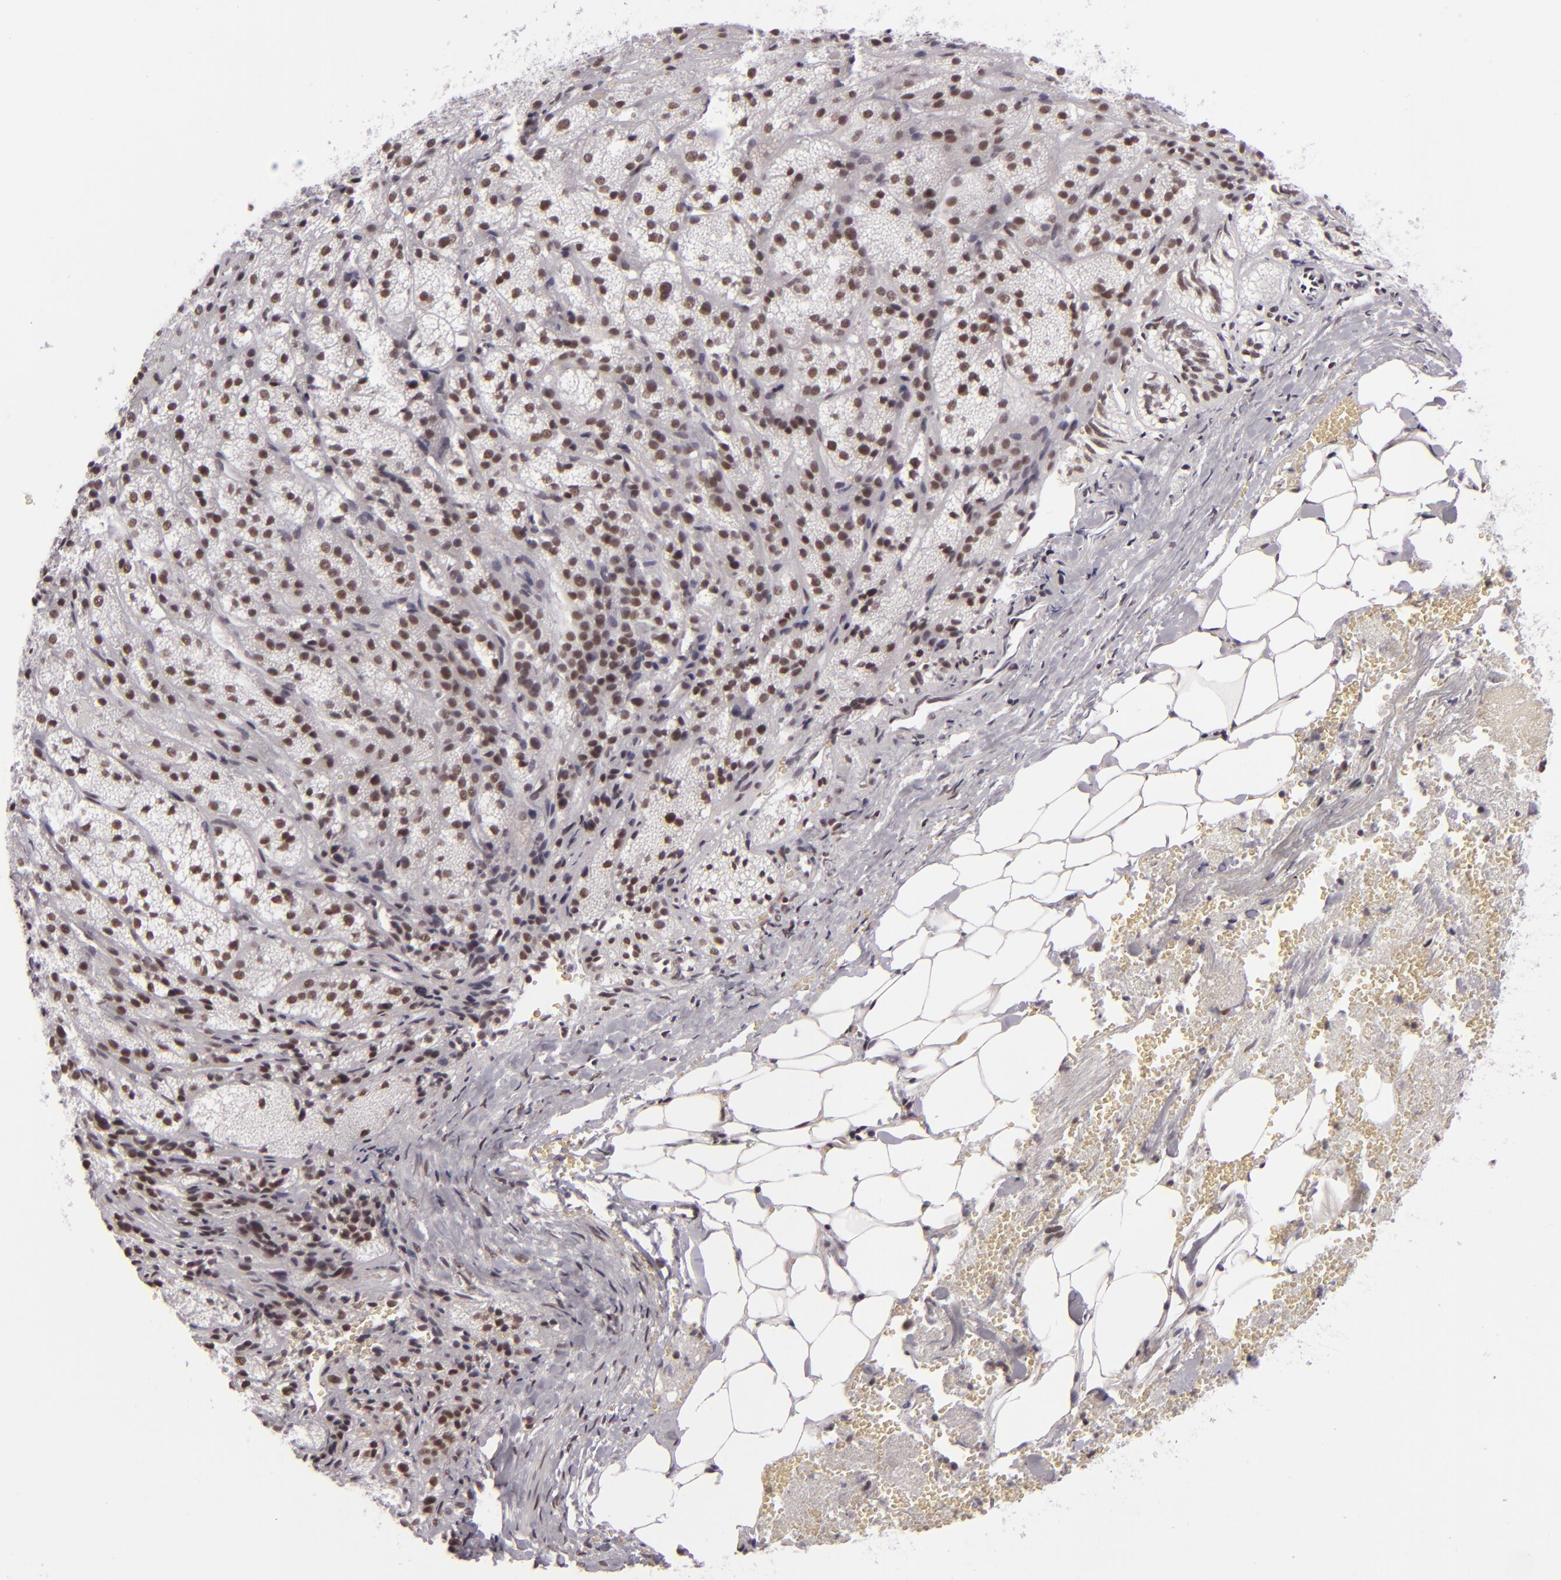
{"staining": {"intensity": "weak", "quantity": ">75%", "location": "nuclear"}, "tissue": "adrenal gland", "cell_type": "Glandular cells", "image_type": "normal", "snomed": [{"axis": "morphology", "description": "Normal tissue, NOS"}, {"axis": "topography", "description": "Adrenal gland"}], "caption": "An immunohistochemistry histopathology image of unremarkable tissue is shown. Protein staining in brown labels weak nuclear positivity in adrenal gland within glandular cells.", "gene": "BRD8", "patient": {"sex": "female", "age": 71}}